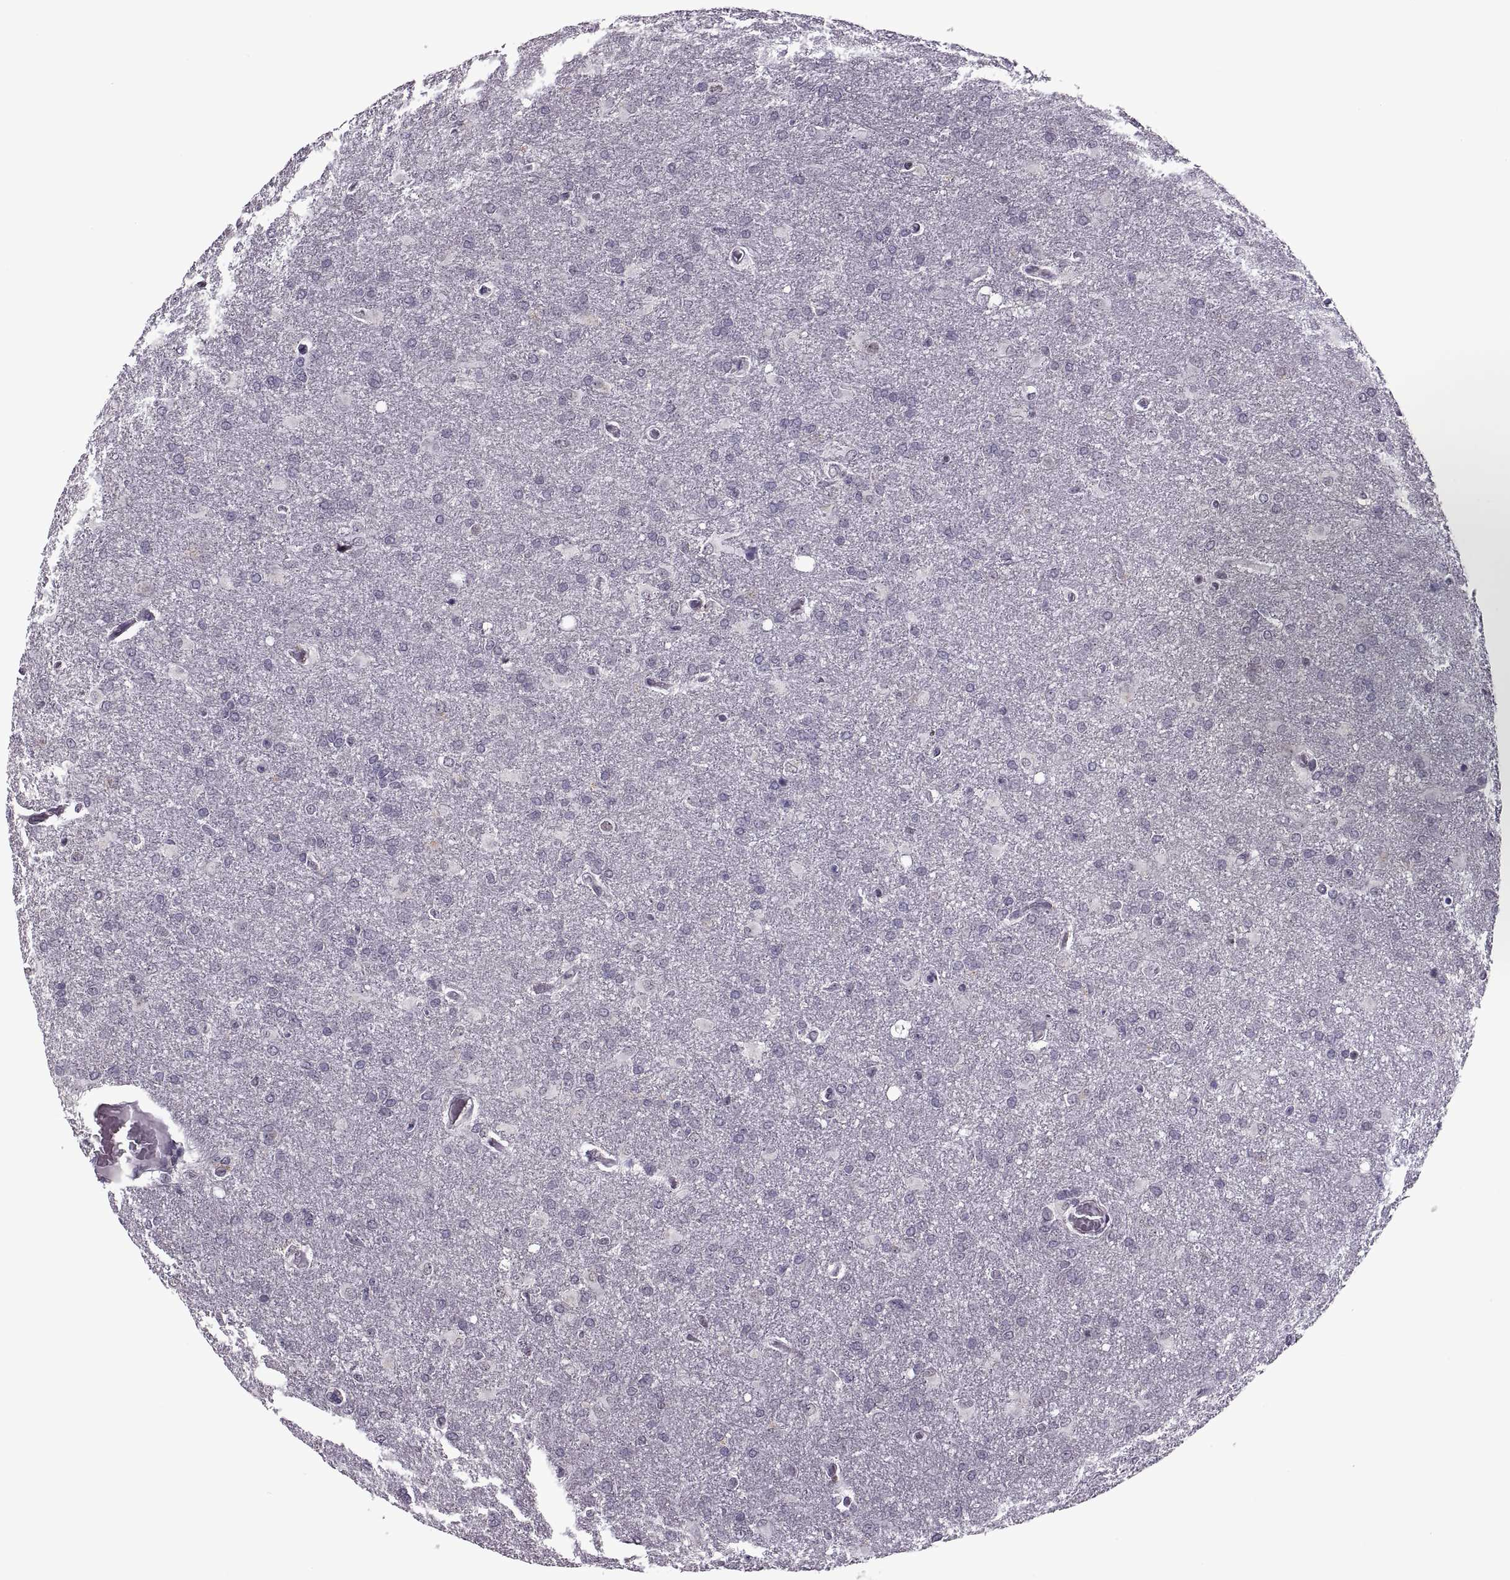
{"staining": {"intensity": "negative", "quantity": "none", "location": "none"}, "tissue": "glioma", "cell_type": "Tumor cells", "image_type": "cancer", "snomed": [{"axis": "morphology", "description": "Glioma, malignant, High grade"}, {"axis": "topography", "description": "Brain"}], "caption": "Histopathology image shows no protein positivity in tumor cells of glioma tissue.", "gene": "PRSS37", "patient": {"sex": "male", "age": 68}}